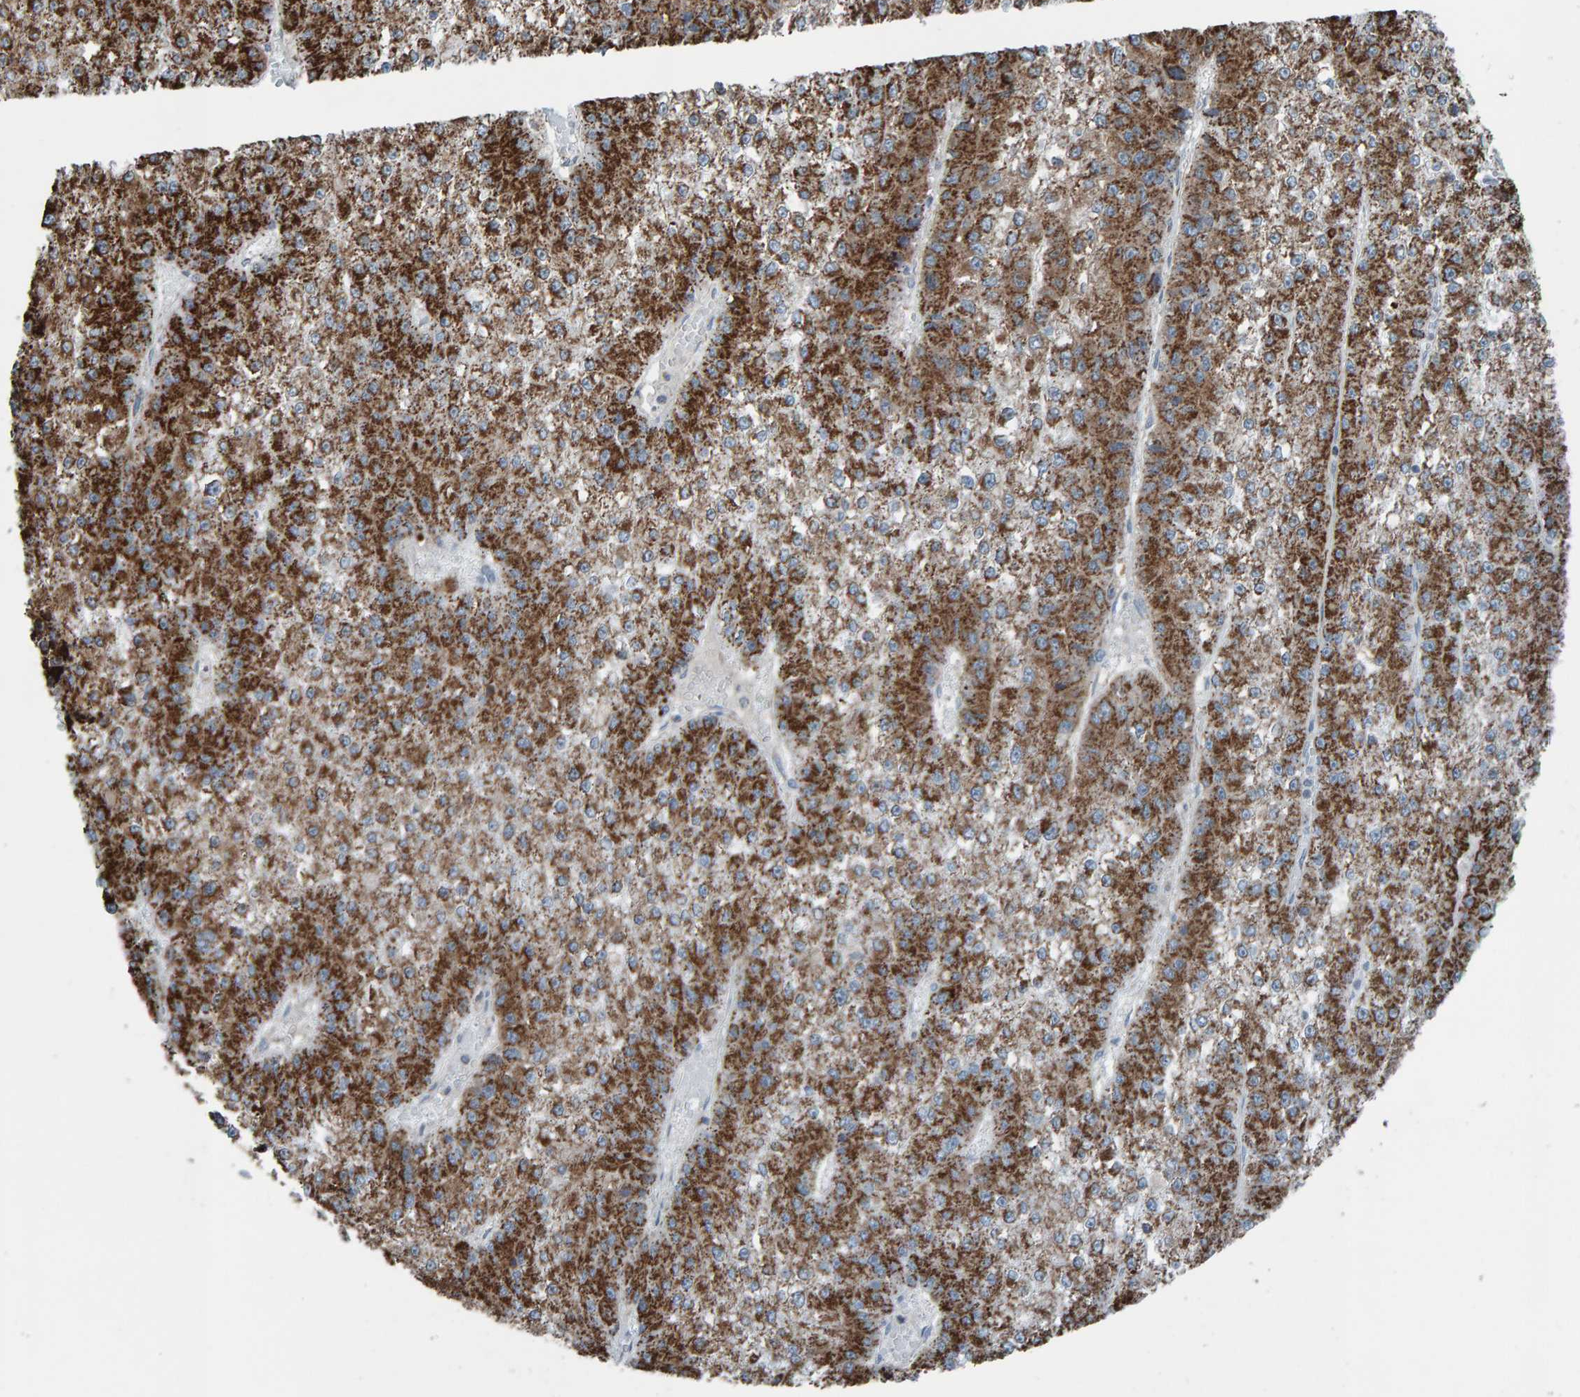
{"staining": {"intensity": "strong", "quantity": "25%-75%", "location": "cytoplasmic/membranous"}, "tissue": "liver cancer", "cell_type": "Tumor cells", "image_type": "cancer", "snomed": [{"axis": "morphology", "description": "Carcinoma, Hepatocellular, NOS"}, {"axis": "topography", "description": "Liver"}], "caption": "Protein staining by immunohistochemistry displays strong cytoplasmic/membranous expression in approximately 25%-75% of tumor cells in hepatocellular carcinoma (liver).", "gene": "ZNF48", "patient": {"sex": "female", "age": 73}}